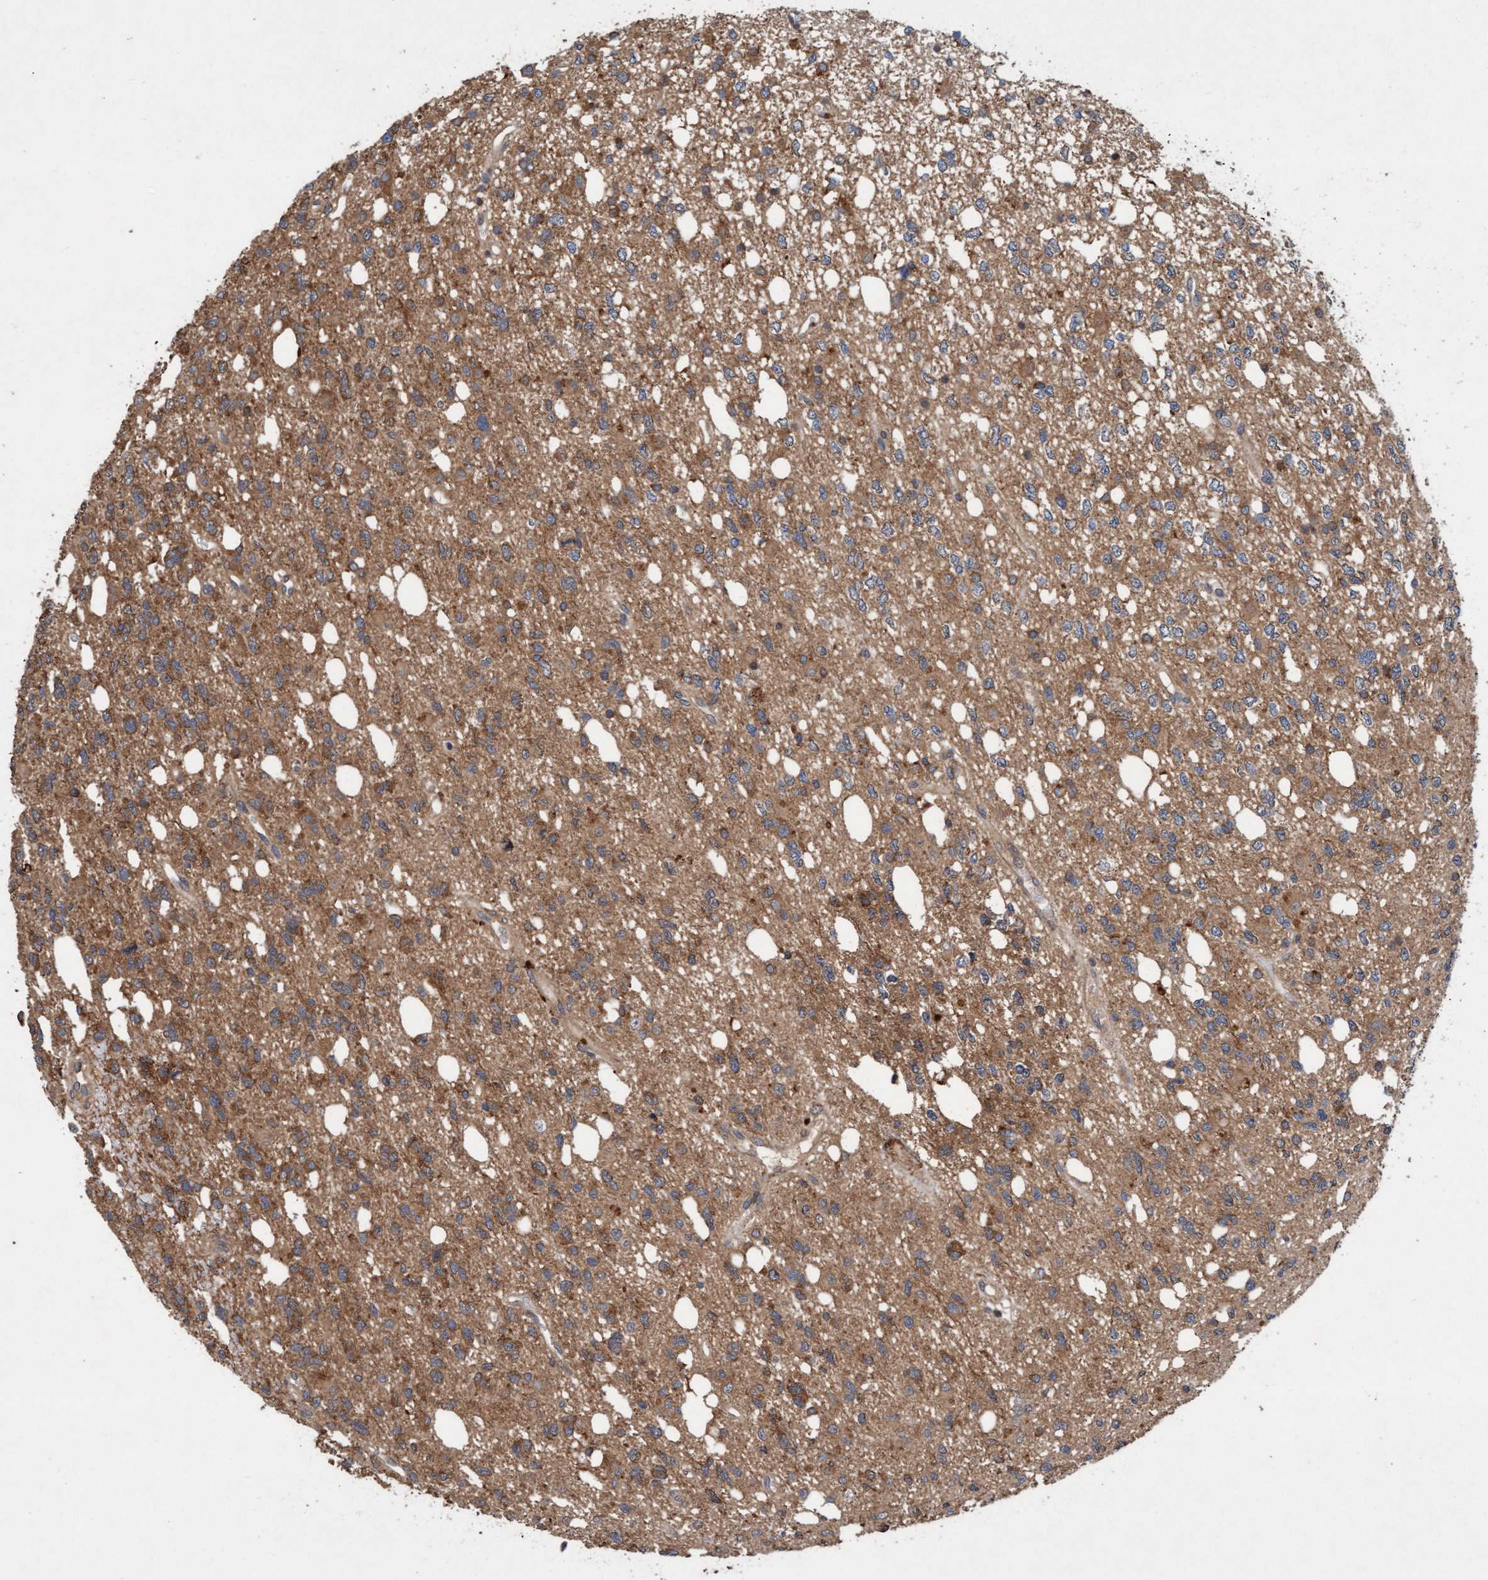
{"staining": {"intensity": "moderate", "quantity": ">75%", "location": "cytoplasmic/membranous"}, "tissue": "glioma", "cell_type": "Tumor cells", "image_type": "cancer", "snomed": [{"axis": "morphology", "description": "Glioma, malignant, High grade"}, {"axis": "topography", "description": "Brain"}], "caption": "IHC of high-grade glioma (malignant) shows medium levels of moderate cytoplasmic/membranous expression in approximately >75% of tumor cells.", "gene": "MLXIP", "patient": {"sex": "female", "age": 62}}